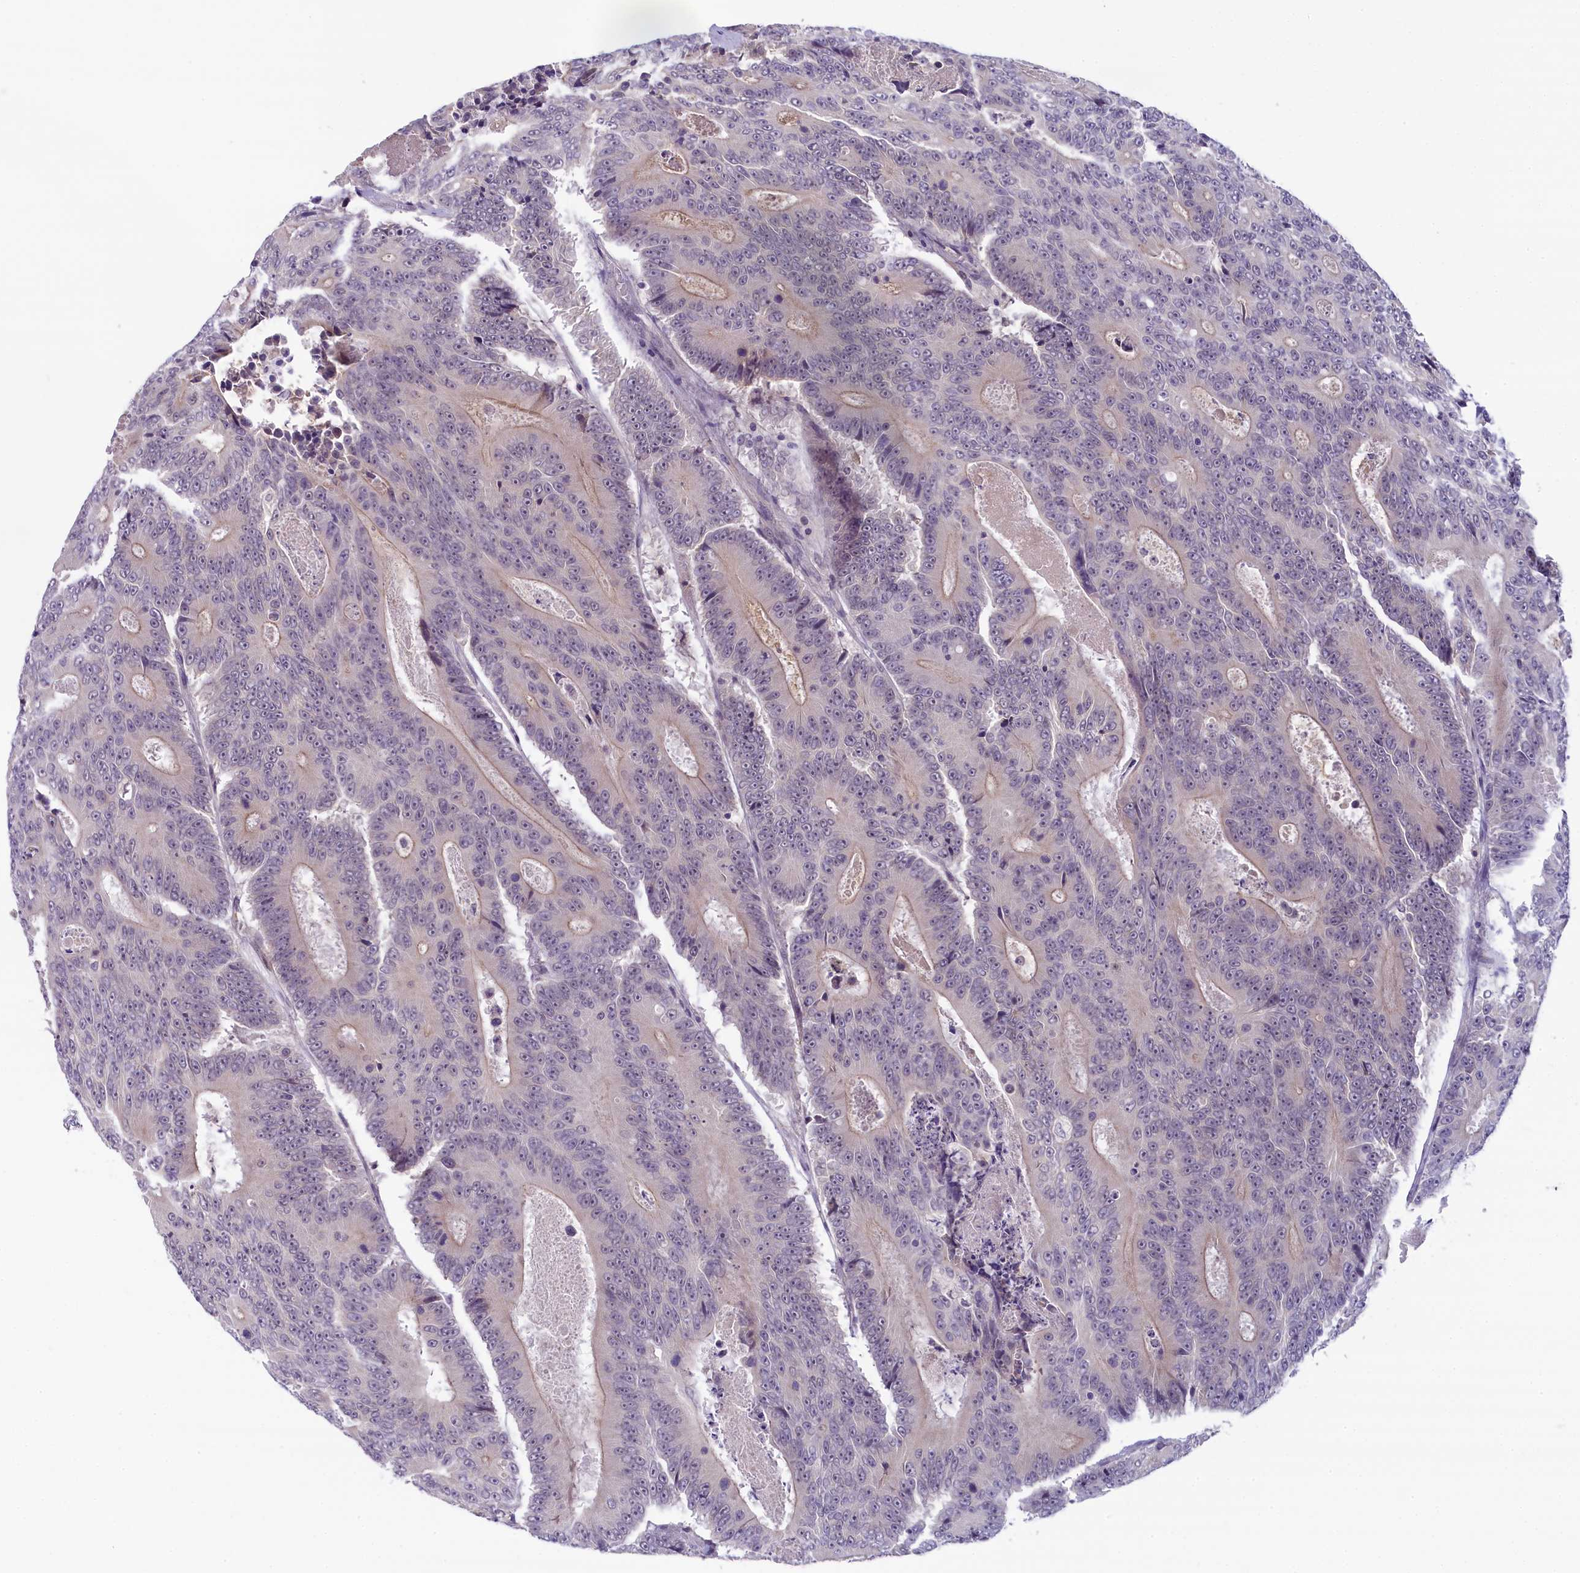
{"staining": {"intensity": "weak", "quantity": "<25%", "location": "cytoplasmic/membranous"}, "tissue": "colorectal cancer", "cell_type": "Tumor cells", "image_type": "cancer", "snomed": [{"axis": "morphology", "description": "Adenocarcinoma, NOS"}, {"axis": "topography", "description": "Colon"}], "caption": "This image is of colorectal cancer (adenocarcinoma) stained with immunohistochemistry (IHC) to label a protein in brown with the nuclei are counter-stained blue. There is no positivity in tumor cells.", "gene": "CRAMP1", "patient": {"sex": "male", "age": 83}}